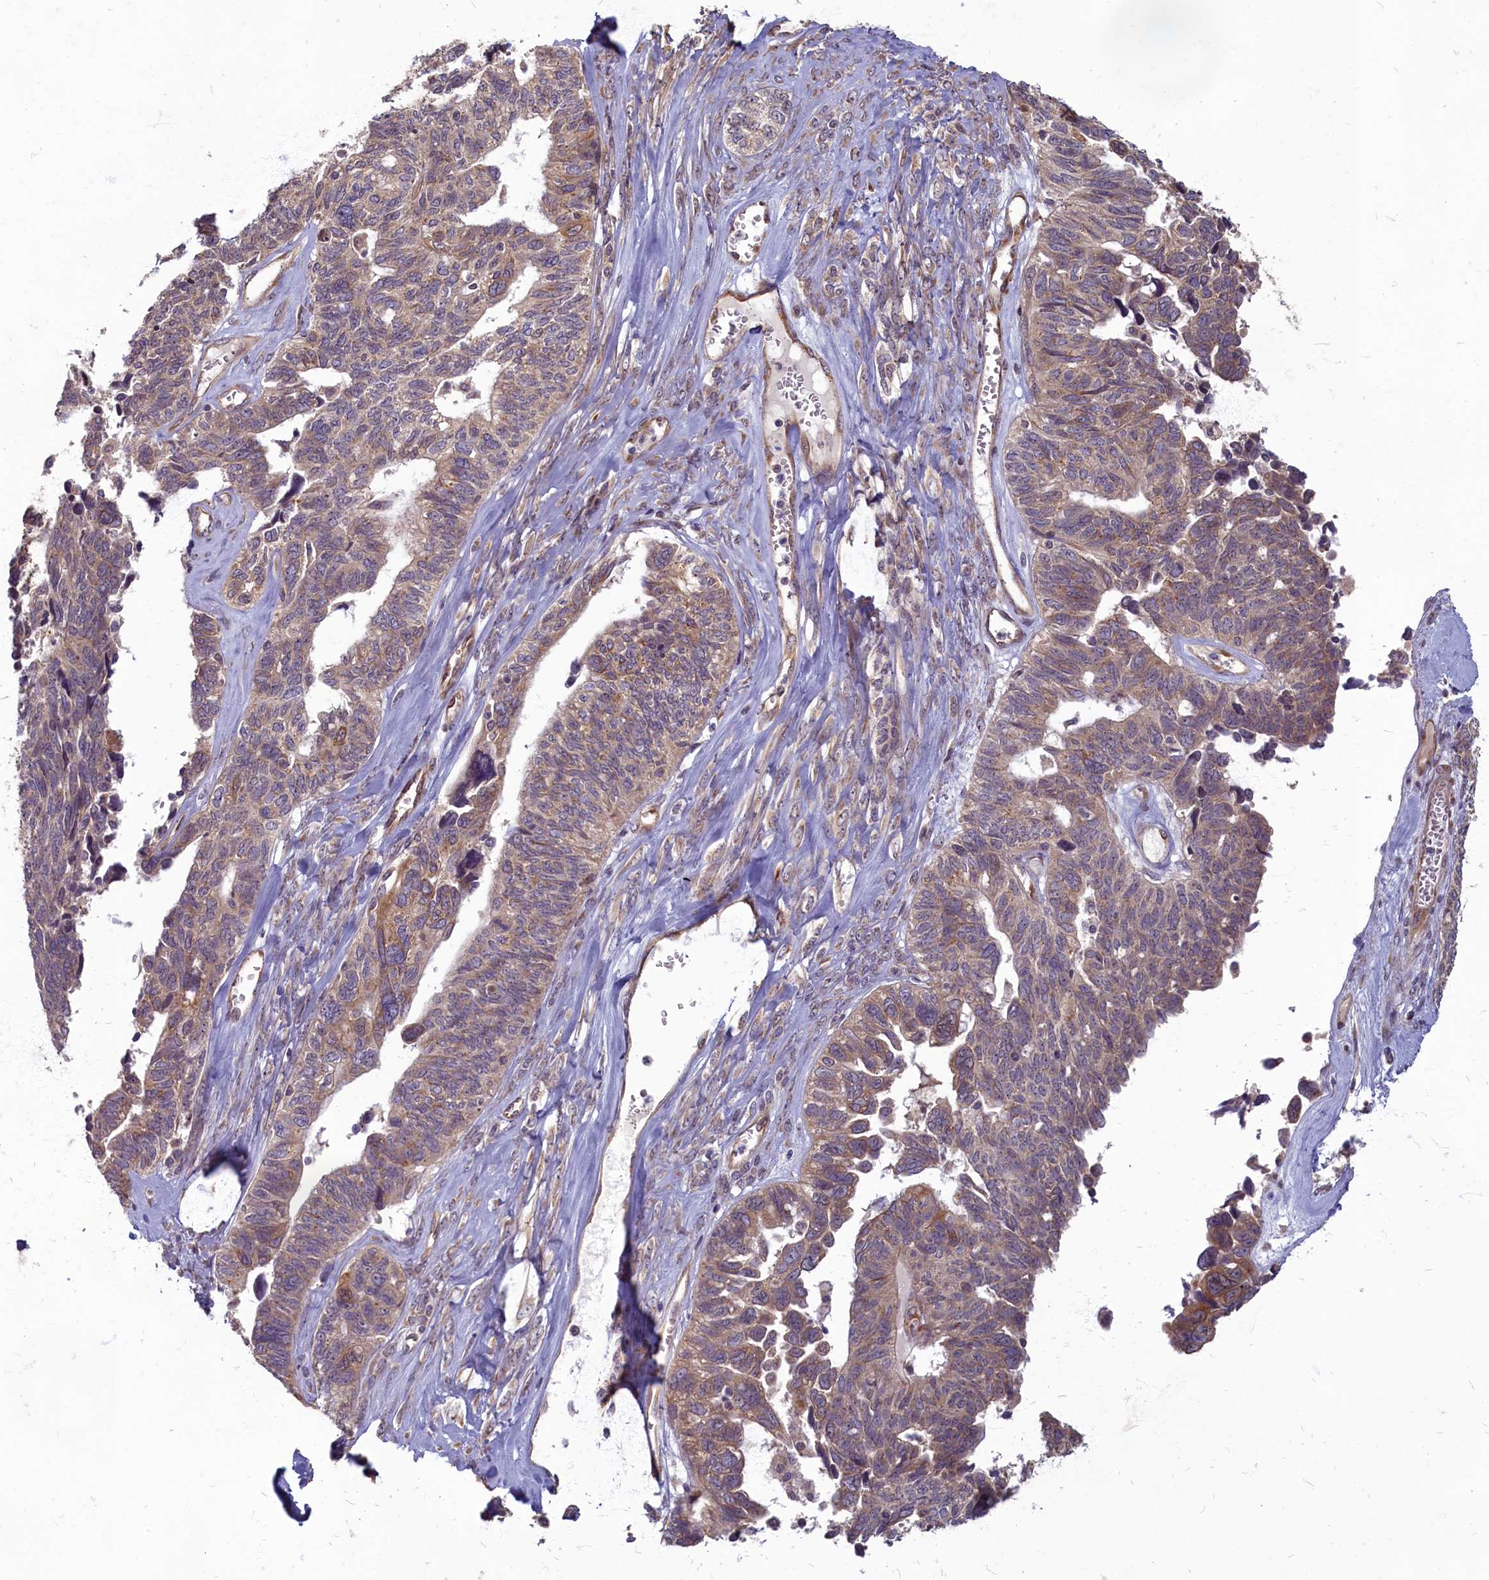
{"staining": {"intensity": "moderate", "quantity": "<25%", "location": "cytoplasmic/membranous"}, "tissue": "ovarian cancer", "cell_type": "Tumor cells", "image_type": "cancer", "snomed": [{"axis": "morphology", "description": "Cystadenocarcinoma, serous, NOS"}, {"axis": "topography", "description": "Ovary"}], "caption": "Tumor cells show moderate cytoplasmic/membranous staining in about <25% of cells in ovarian cancer.", "gene": "MYCBP", "patient": {"sex": "female", "age": 79}}